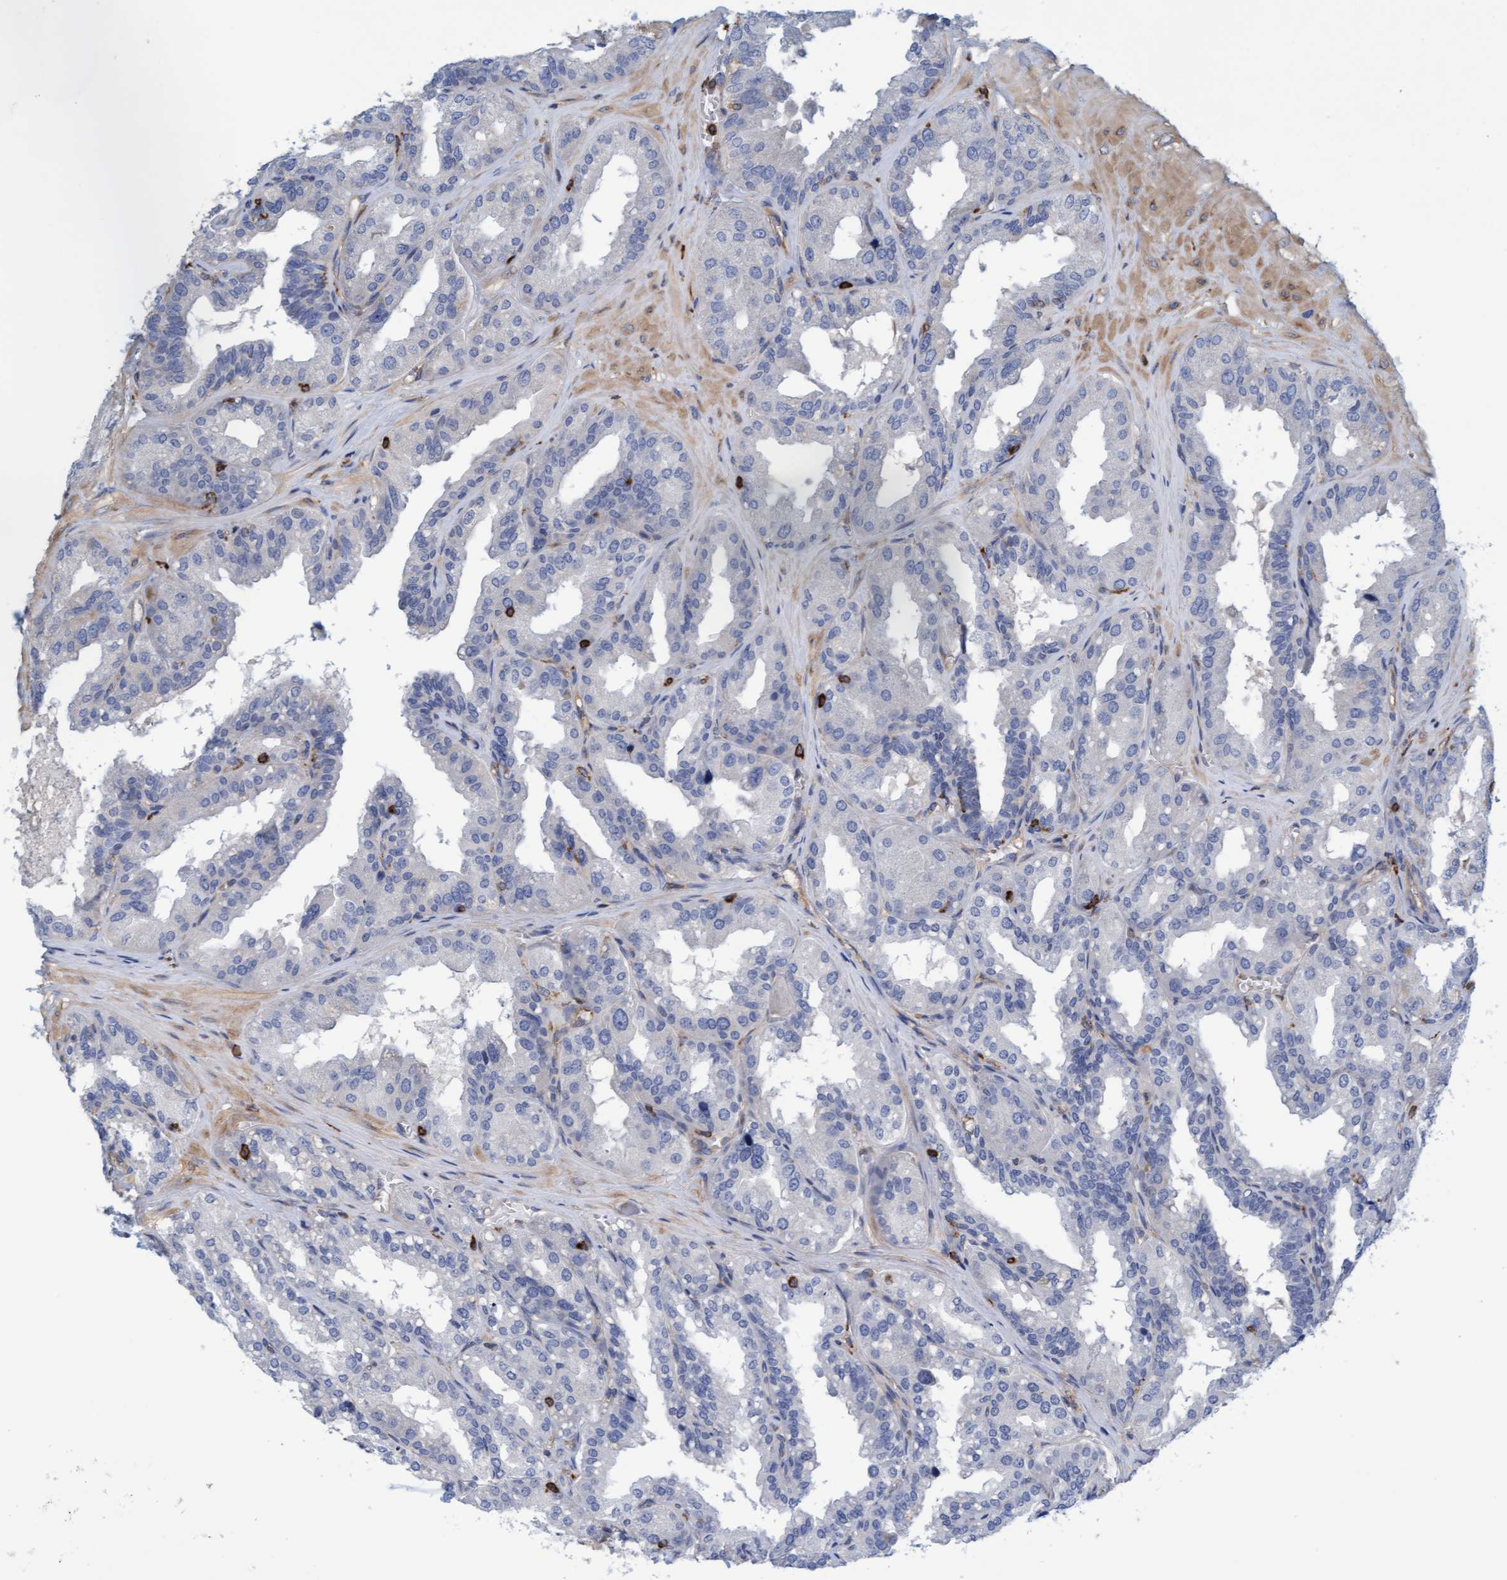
{"staining": {"intensity": "negative", "quantity": "none", "location": "none"}, "tissue": "seminal vesicle", "cell_type": "Glandular cells", "image_type": "normal", "snomed": [{"axis": "morphology", "description": "Normal tissue, NOS"}, {"axis": "topography", "description": "Prostate"}, {"axis": "topography", "description": "Seminal veicle"}], "caption": "The IHC micrograph has no significant expression in glandular cells of seminal vesicle. (DAB (3,3'-diaminobenzidine) IHC with hematoxylin counter stain).", "gene": "FNBP1", "patient": {"sex": "male", "age": 51}}